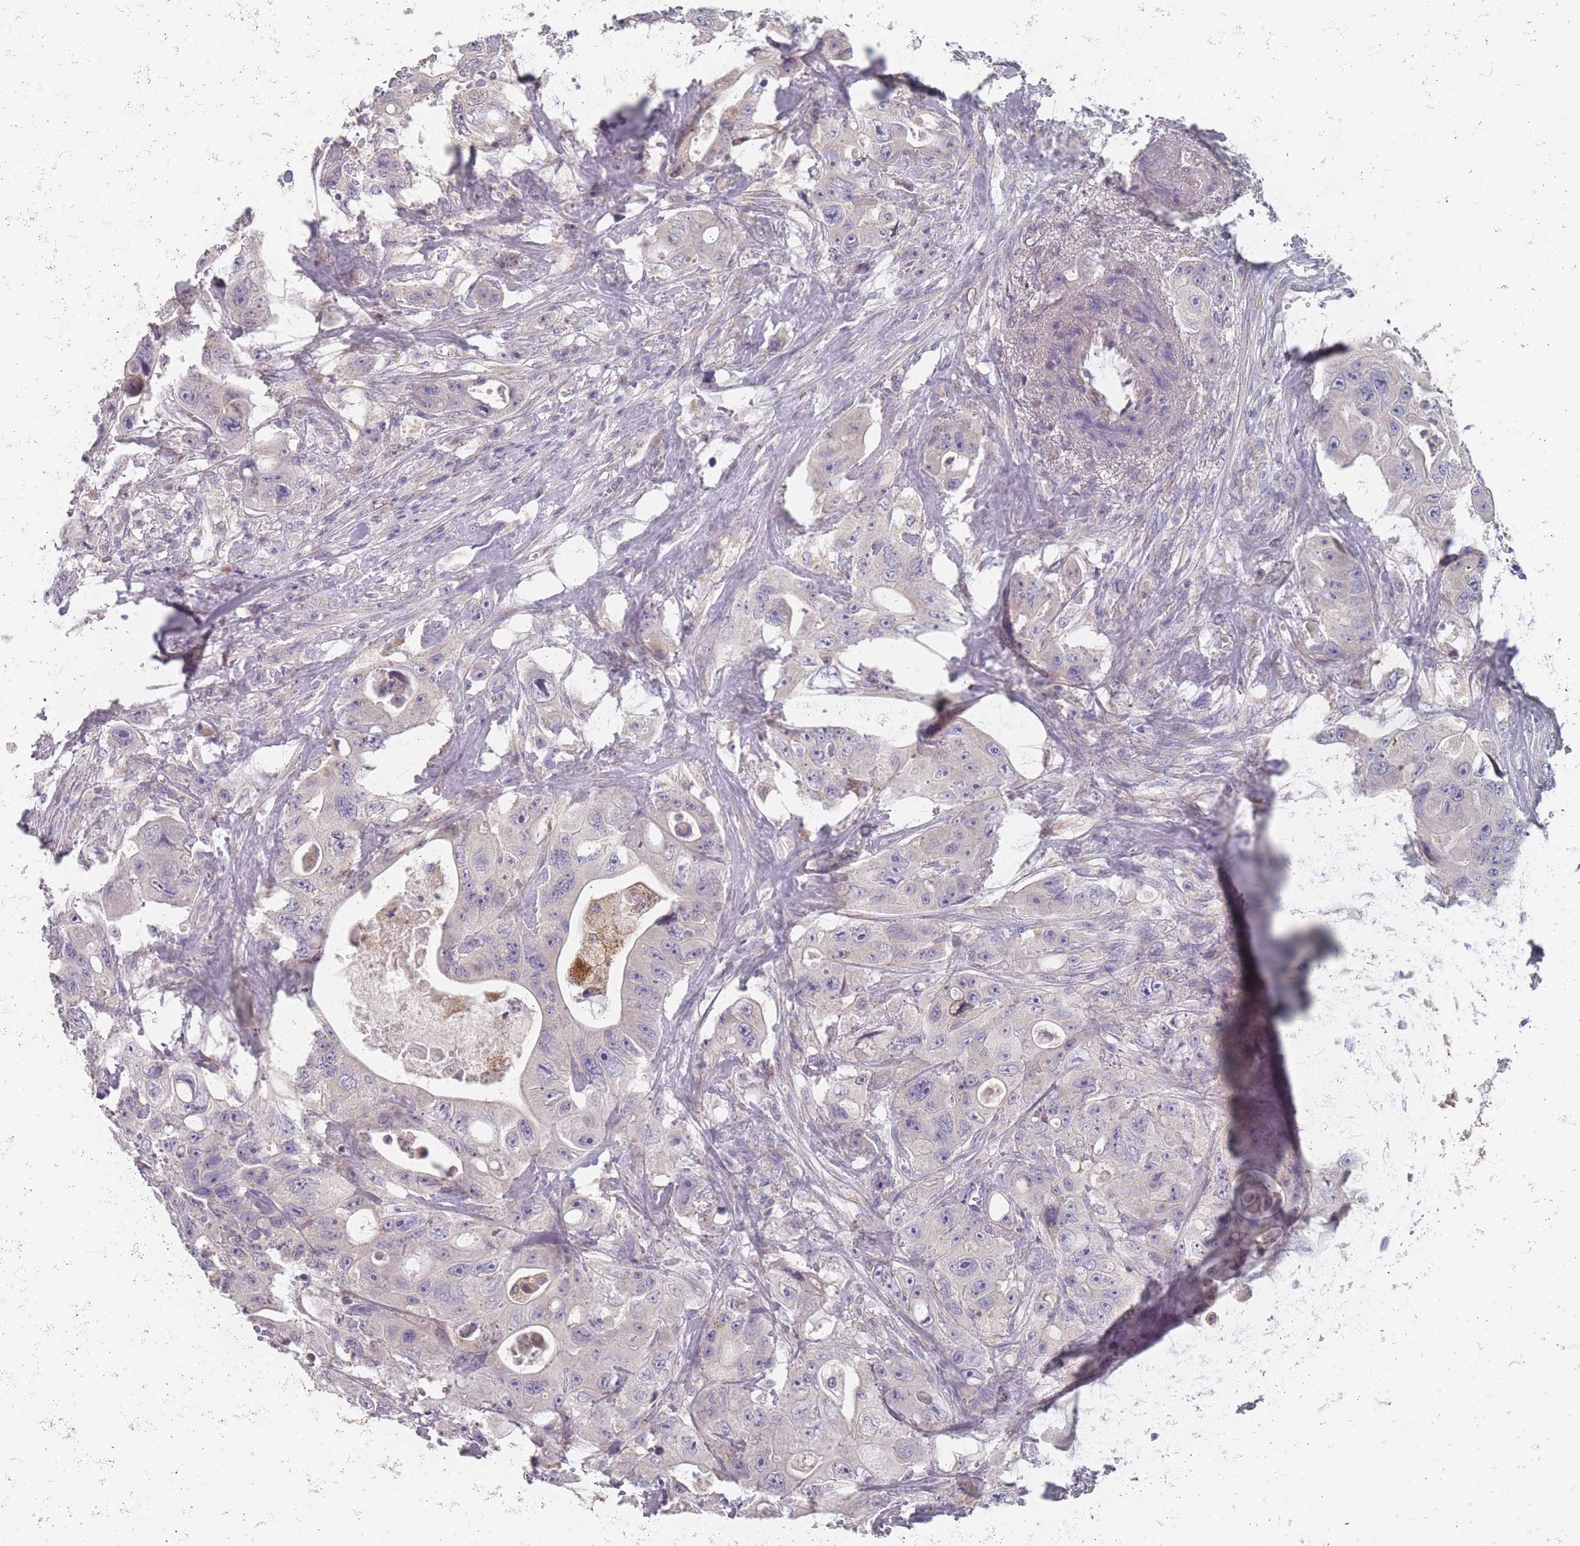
{"staining": {"intensity": "negative", "quantity": "none", "location": "none"}, "tissue": "colorectal cancer", "cell_type": "Tumor cells", "image_type": "cancer", "snomed": [{"axis": "morphology", "description": "Adenocarcinoma, NOS"}, {"axis": "topography", "description": "Colon"}], "caption": "High power microscopy image of an immunohistochemistry micrograph of colorectal cancer (adenocarcinoma), revealing no significant staining in tumor cells.", "gene": "SLC35E4", "patient": {"sex": "female", "age": 46}}